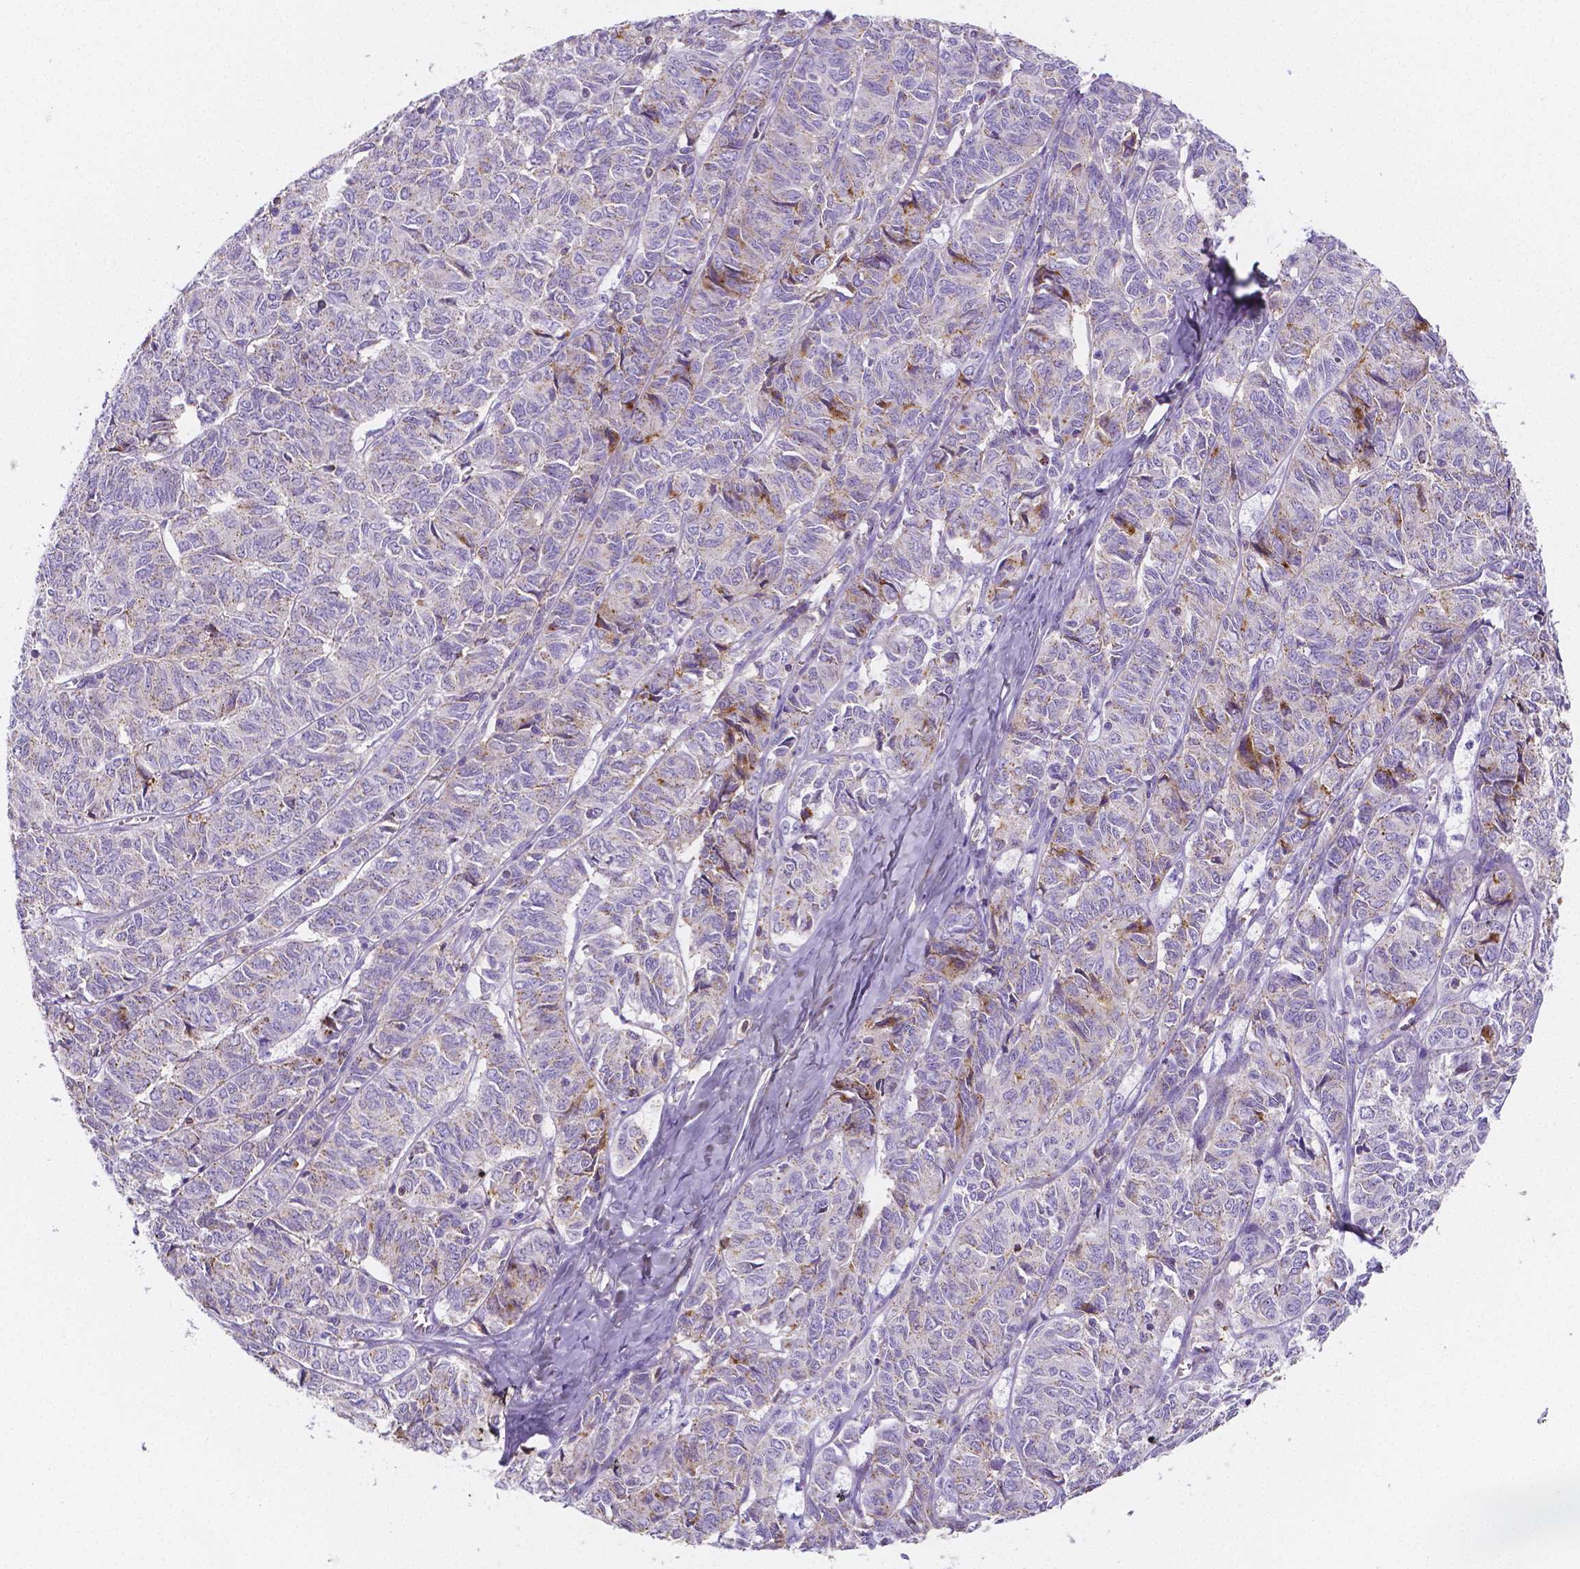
{"staining": {"intensity": "weak", "quantity": "<25%", "location": "cytoplasmic/membranous"}, "tissue": "ovarian cancer", "cell_type": "Tumor cells", "image_type": "cancer", "snomed": [{"axis": "morphology", "description": "Carcinoma, endometroid"}, {"axis": "topography", "description": "Ovary"}], "caption": "Immunohistochemistry (IHC) micrograph of neoplastic tissue: human endometroid carcinoma (ovarian) stained with DAB (3,3'-diaminobenzidine) shows no significant protein staining in tumor cells. (Immunohistochemistry, brightfield microscopy, high magnification).", "gene": "GABRD", "patient": {"sex": "female", "age": 80}}